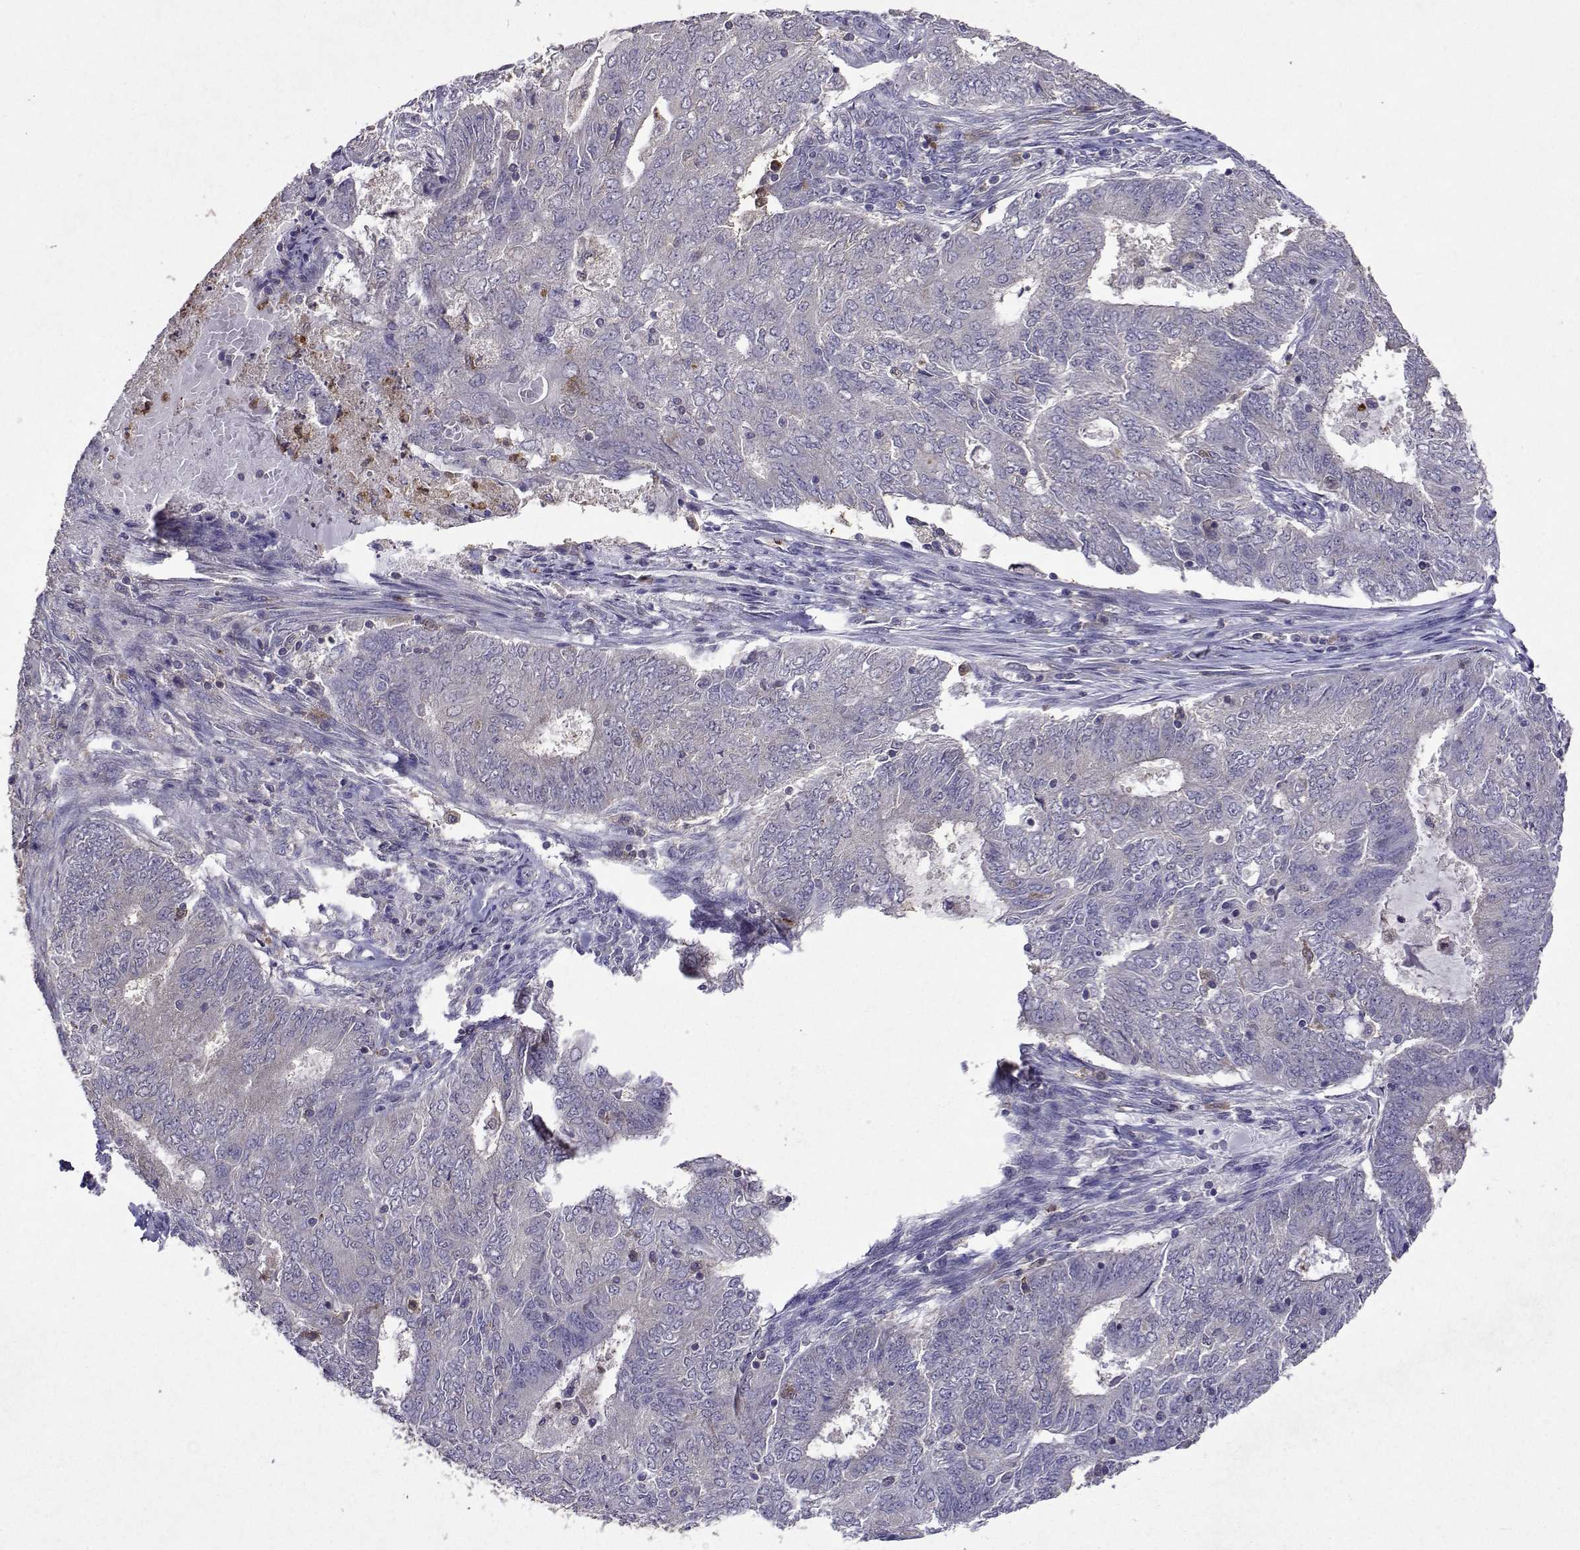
{"staining": {"intensity": "weak", "quantity": "25%-75%", "location": "cytoplasmic/membranous"}, "tissue": "endometrial cancer", "cell_type": "Tumor cells", "image_type": "cancer", "snomed": [{"axis": "morphology", "description": "Adenocarcinoma, NOS"}, {"axis": "topography", "description": "Endometrium"}], "caption": "Protein expression analysis of human endometrial cancer (adenocarcinoma) reveals weak cytoplasmic/membranous positivity in approximately 25%-75% of tumor cells. The protein of interest is stained brown, and the nuclei are stained in blue (DAB (3,3'-diaminobenzidine) IHC with brightfield microscopy, high magnification).", "gene": "APAF1", "patient": {"sex": "female", "age": 62}}